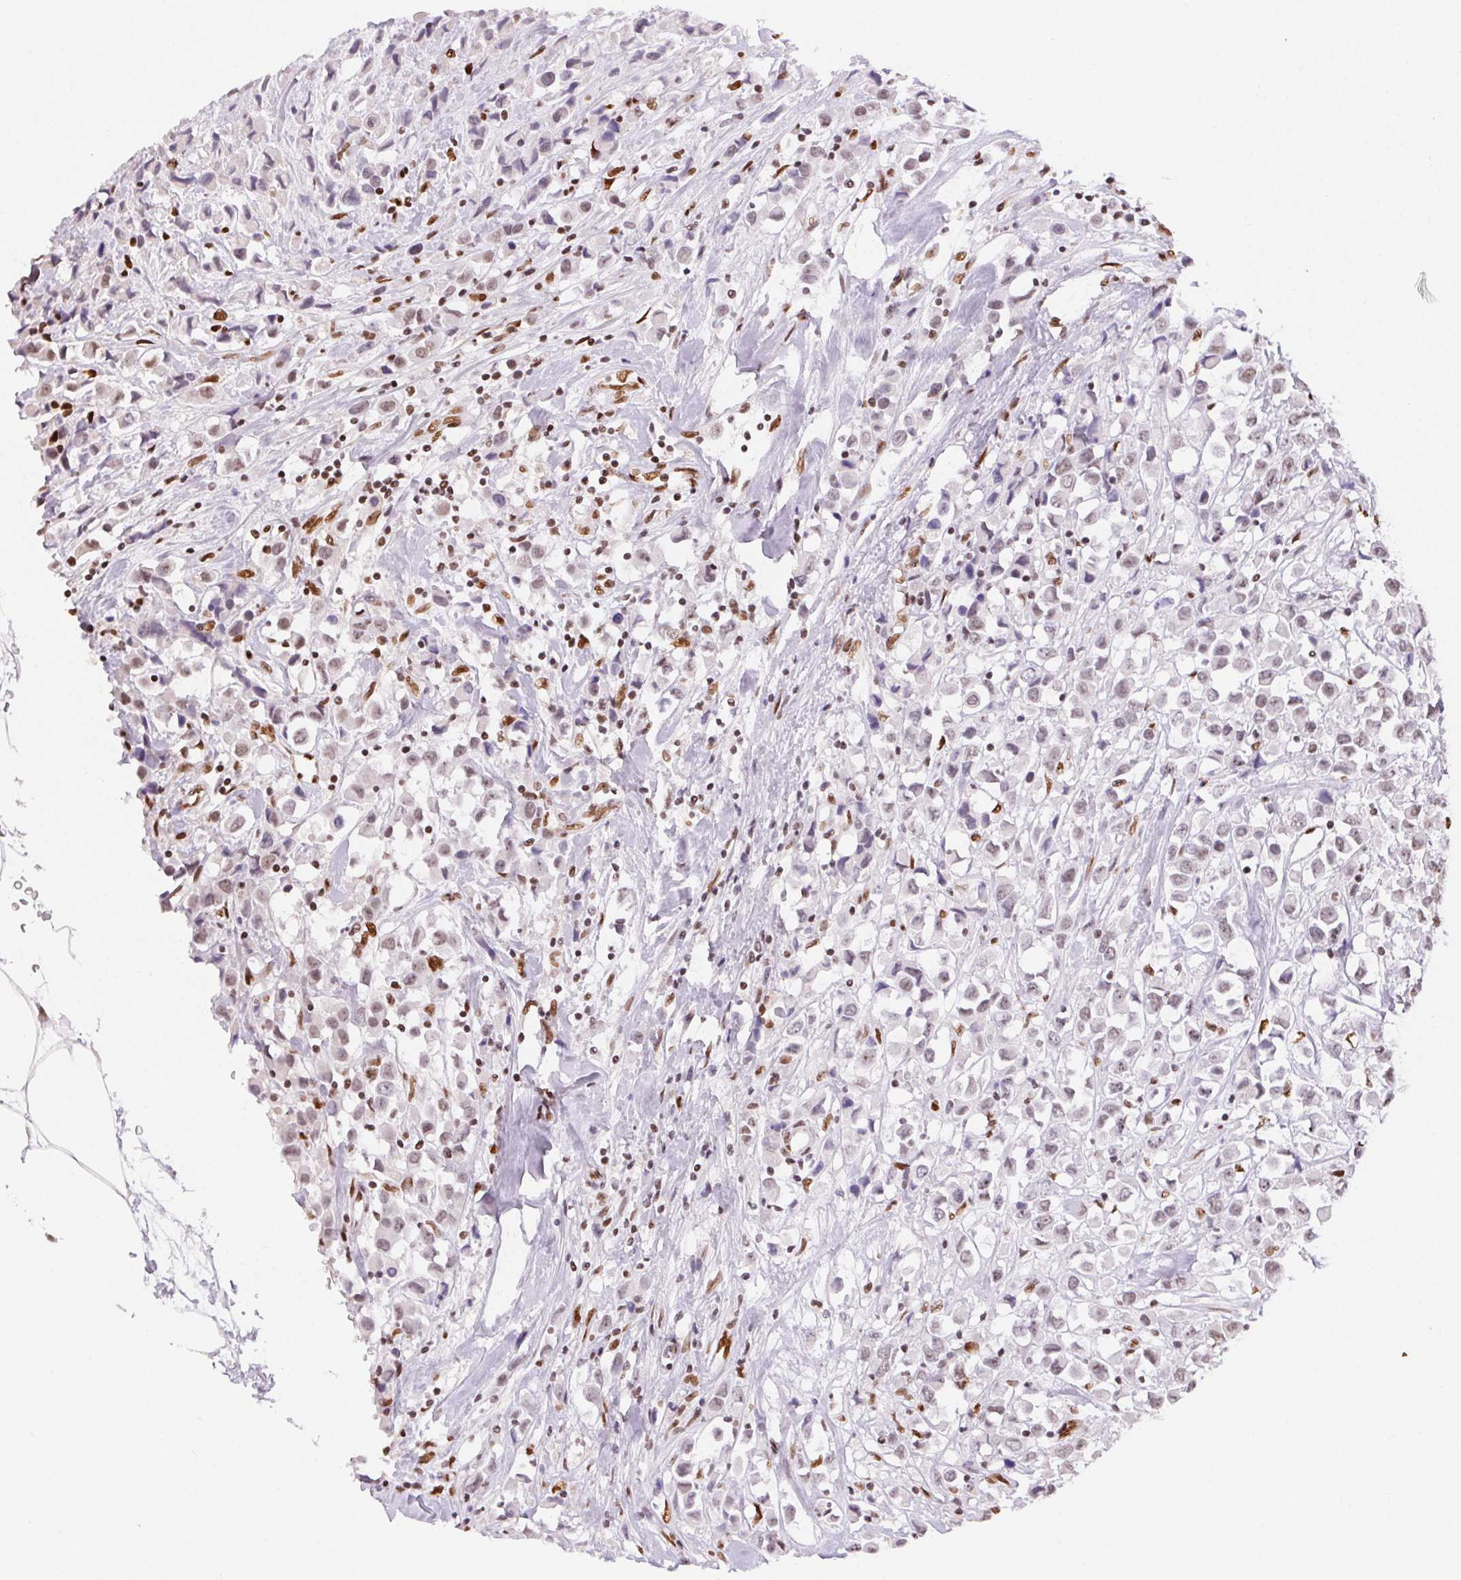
{"staining": {"intensity": "moderate", "quantity": "25%-75%", "location": "nuclear"}, "tissue": "breast cancer", "cell_type": "Tumor cells", "image_type": "cancer", "snomed": [{"axis": "morphology", "description": "Duct carcinoma"}, {"axis": "topography", "description": "Breast"}], "caption": "Immunohistochemical staining of human breast cancer (infiltrating ductal carcinoma) shows medium levels of moderate nuclear positivity in approximately 25%-75% of tumor cells.", "gene": "ZNF80", "patient": {"sex": "female", "age": 61}}